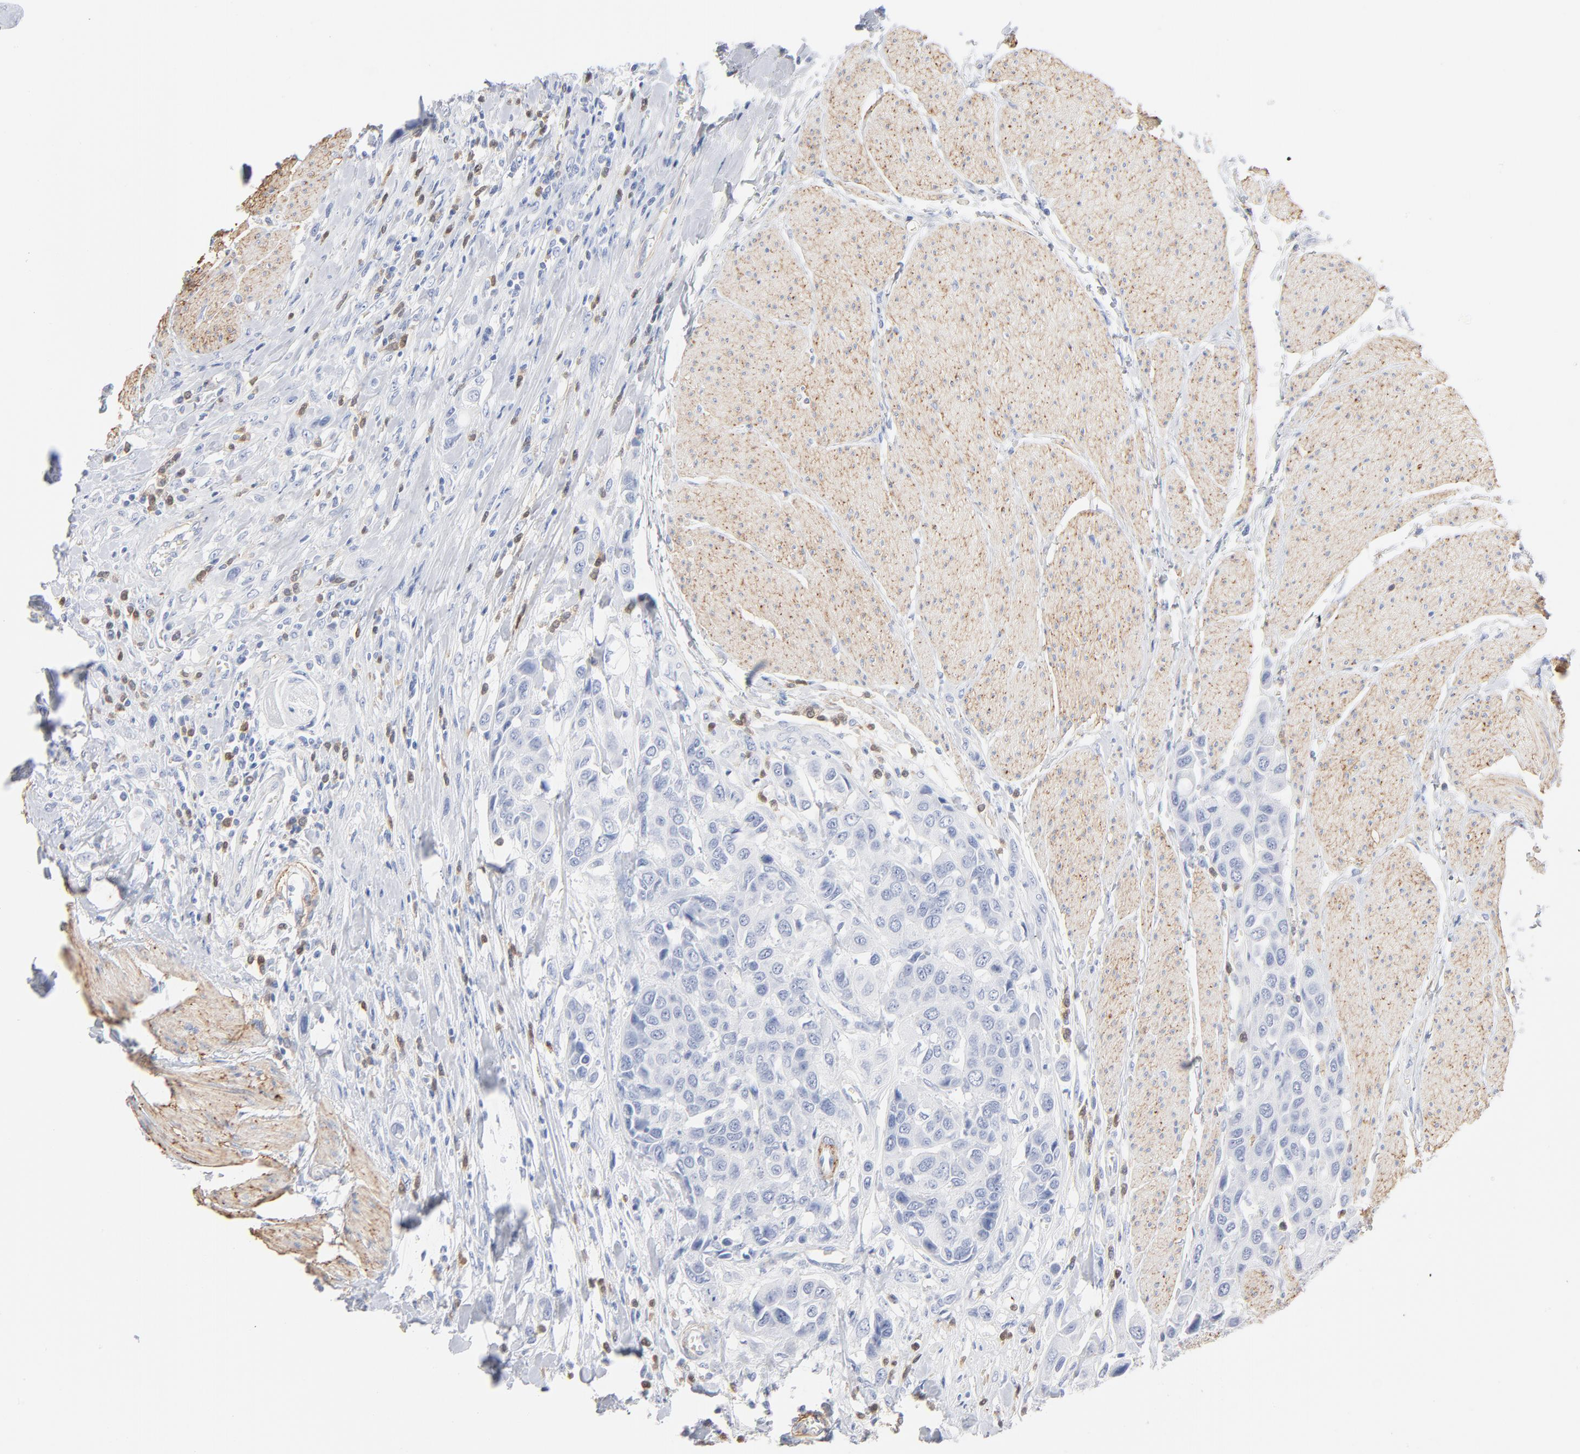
{"staining": {"intensity": "negative", "quantity": "none", "location": "none"}, "tissue": "urothelial cancer", "cell_type": "Tumor cells", "image_type": "cancer", "snomed": [{"axis": "morphology", "description": "Urothelial carcinoma, High grade"}, {"axis": "topography", "description": "Urinary bladder"}], "caption": "A high-resolution photomicrograph shows immunohistochemistry (IHC) staining of high-grade urothelial carcinoma, which shows no significant positivity in tumor cells.", "gene": "AGTR1", "patient": {"sex": "male", "age": 50}}